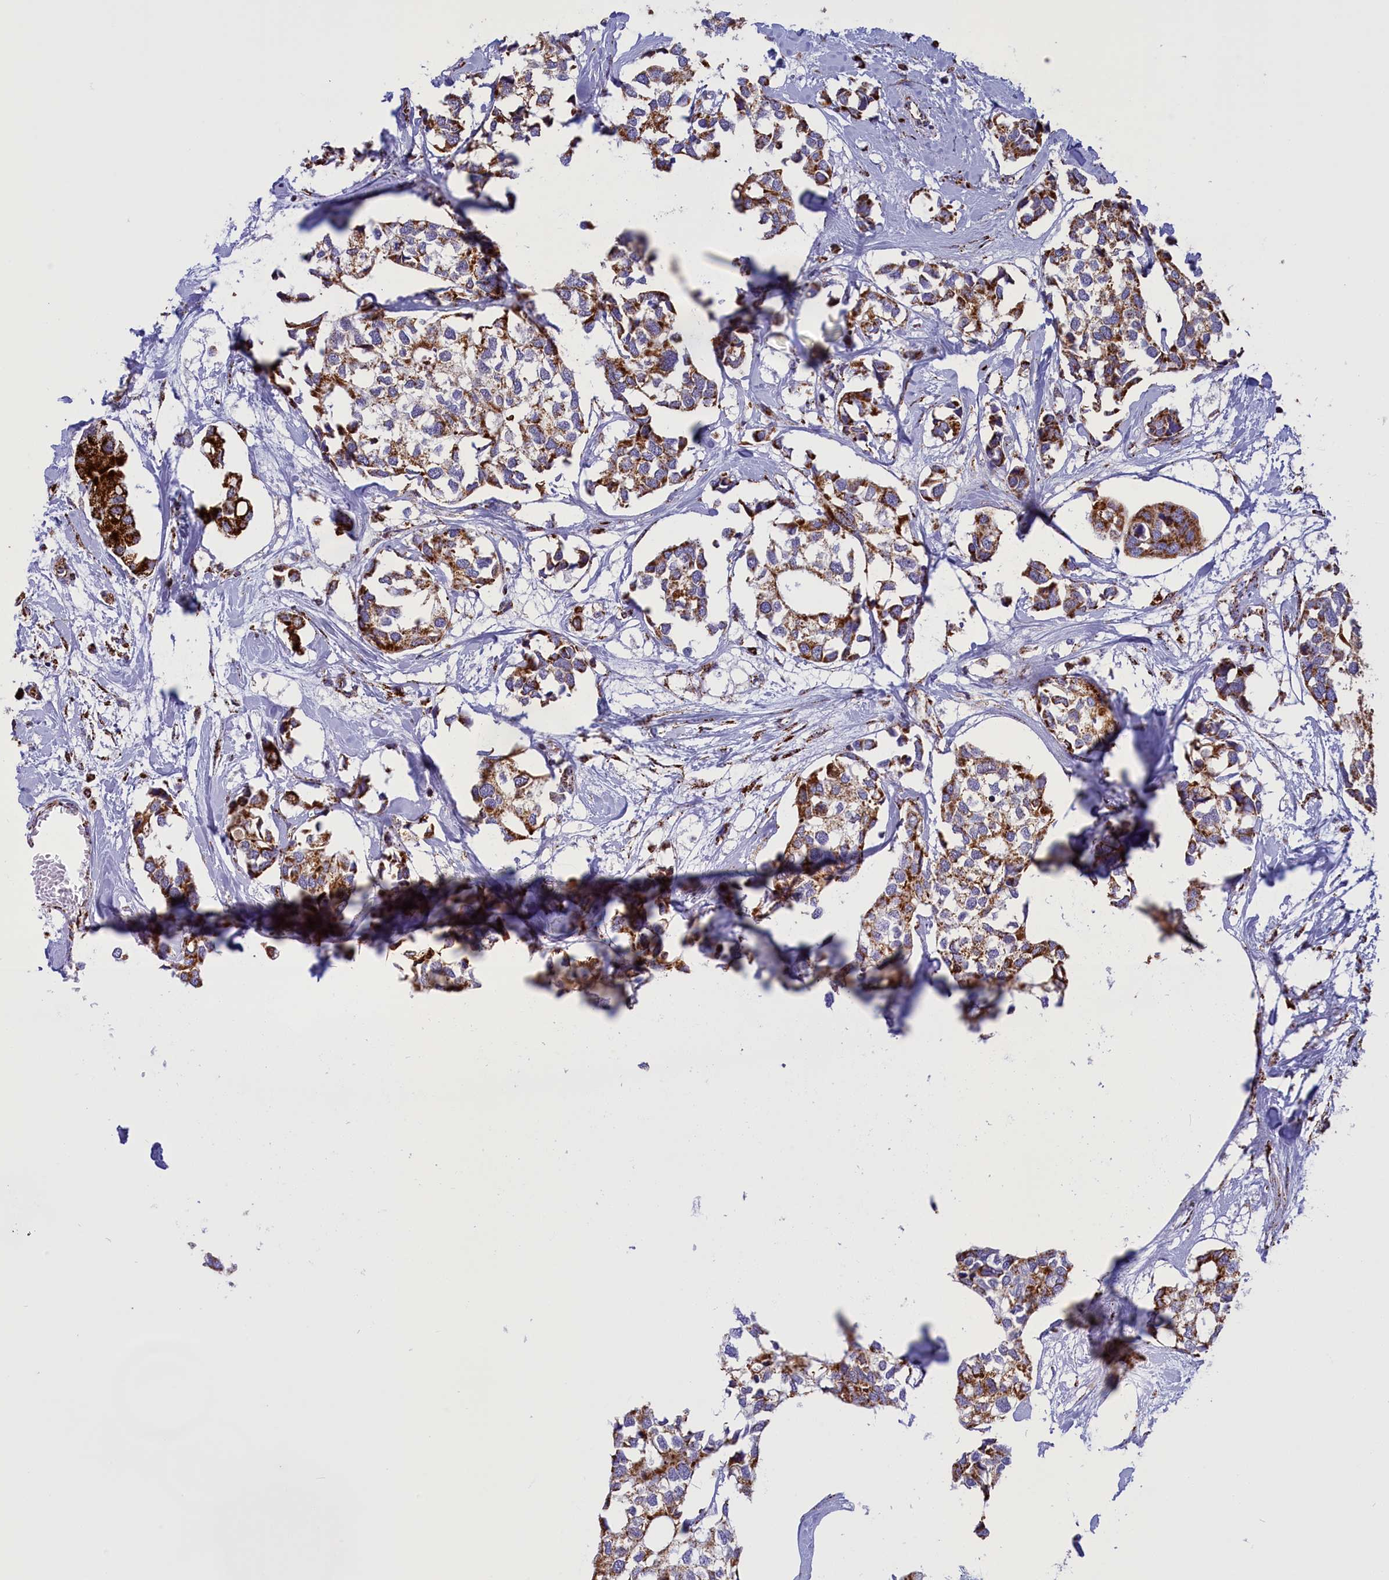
{"staining": {"intensity": "strong", "quantity": "25%-75%", "location": "cytoplasmic/membranous"}, "tissue": "breast cancer", "cell_type": "Tumor cells", "image_type": "cancer", "snomed": [{"axis": "morphology", "description": "Duct carcinoma"}, {"axis": "topography", "description": "Breast"}], "caption": "IHC photomicrograph of human breast infiltrating ductal carcinoma stained for a protein (brown), which exhibits high levels of strong cytoplasmic/membranous staining in about 25%-75% of tumor cells.", "gene": "ISOC2", "patient": {"sex": "female", "age": 83}}